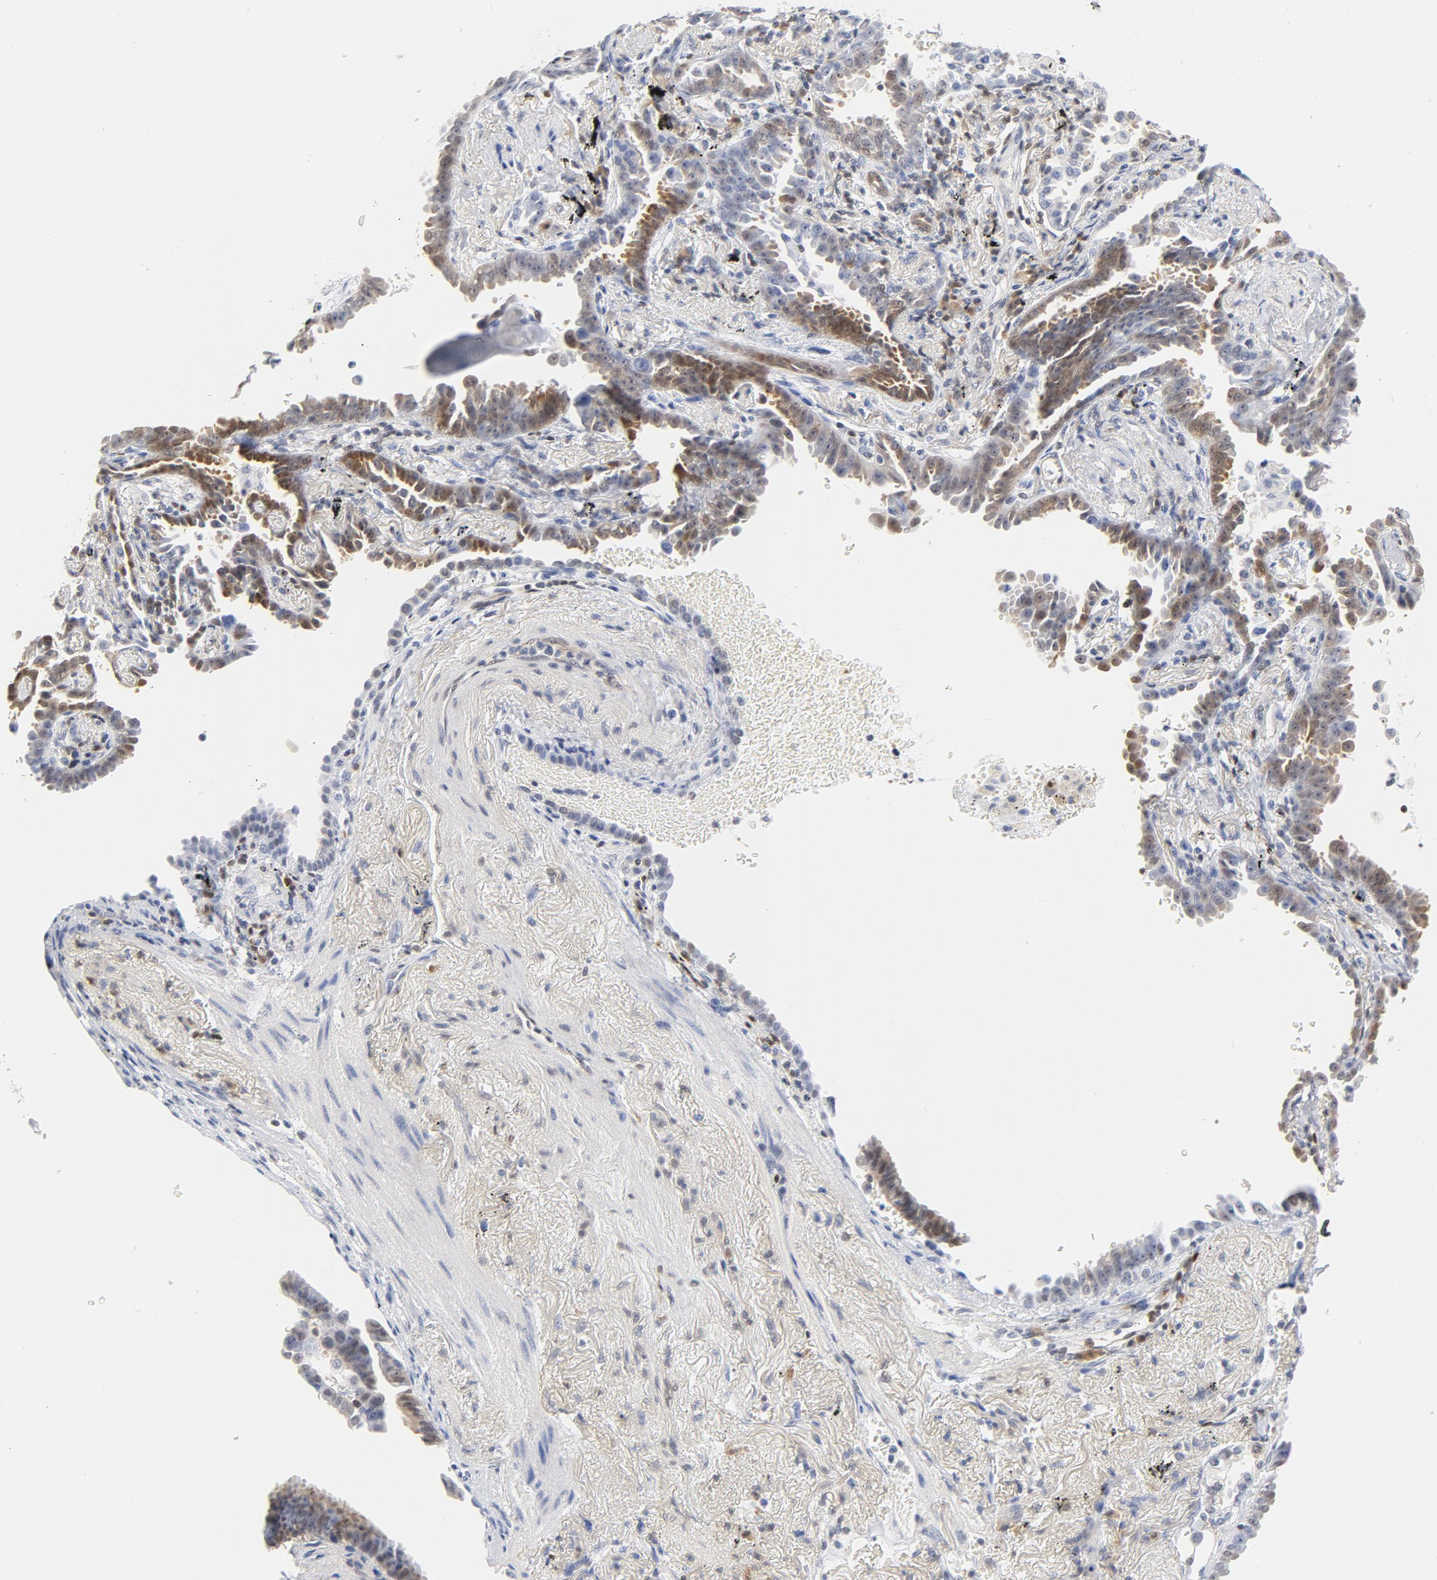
{"staining": {"intensity": "strong", "quantity": "25%-75%", "location": "cytoplasmic/membranous,nuclear"}, "tissue": "lung cancer", "cell_type": "Tumor cells", "image_type": "cancer", "snomed": [{"axis": "morphology", "description": "Adenocarcinoma, NOS"}, {"axis": "topography", "description": "Lung"}], "caption": "Immunohistochemical staining of human lung cancer displays strong cytoplasmic/membranous and nuclear protein staining in approximately 25%-75% of tumor cells. Nuclei are stained in blue.", "gene": "CDKN1B", "patient": {"sex": "female", "age": 64}}